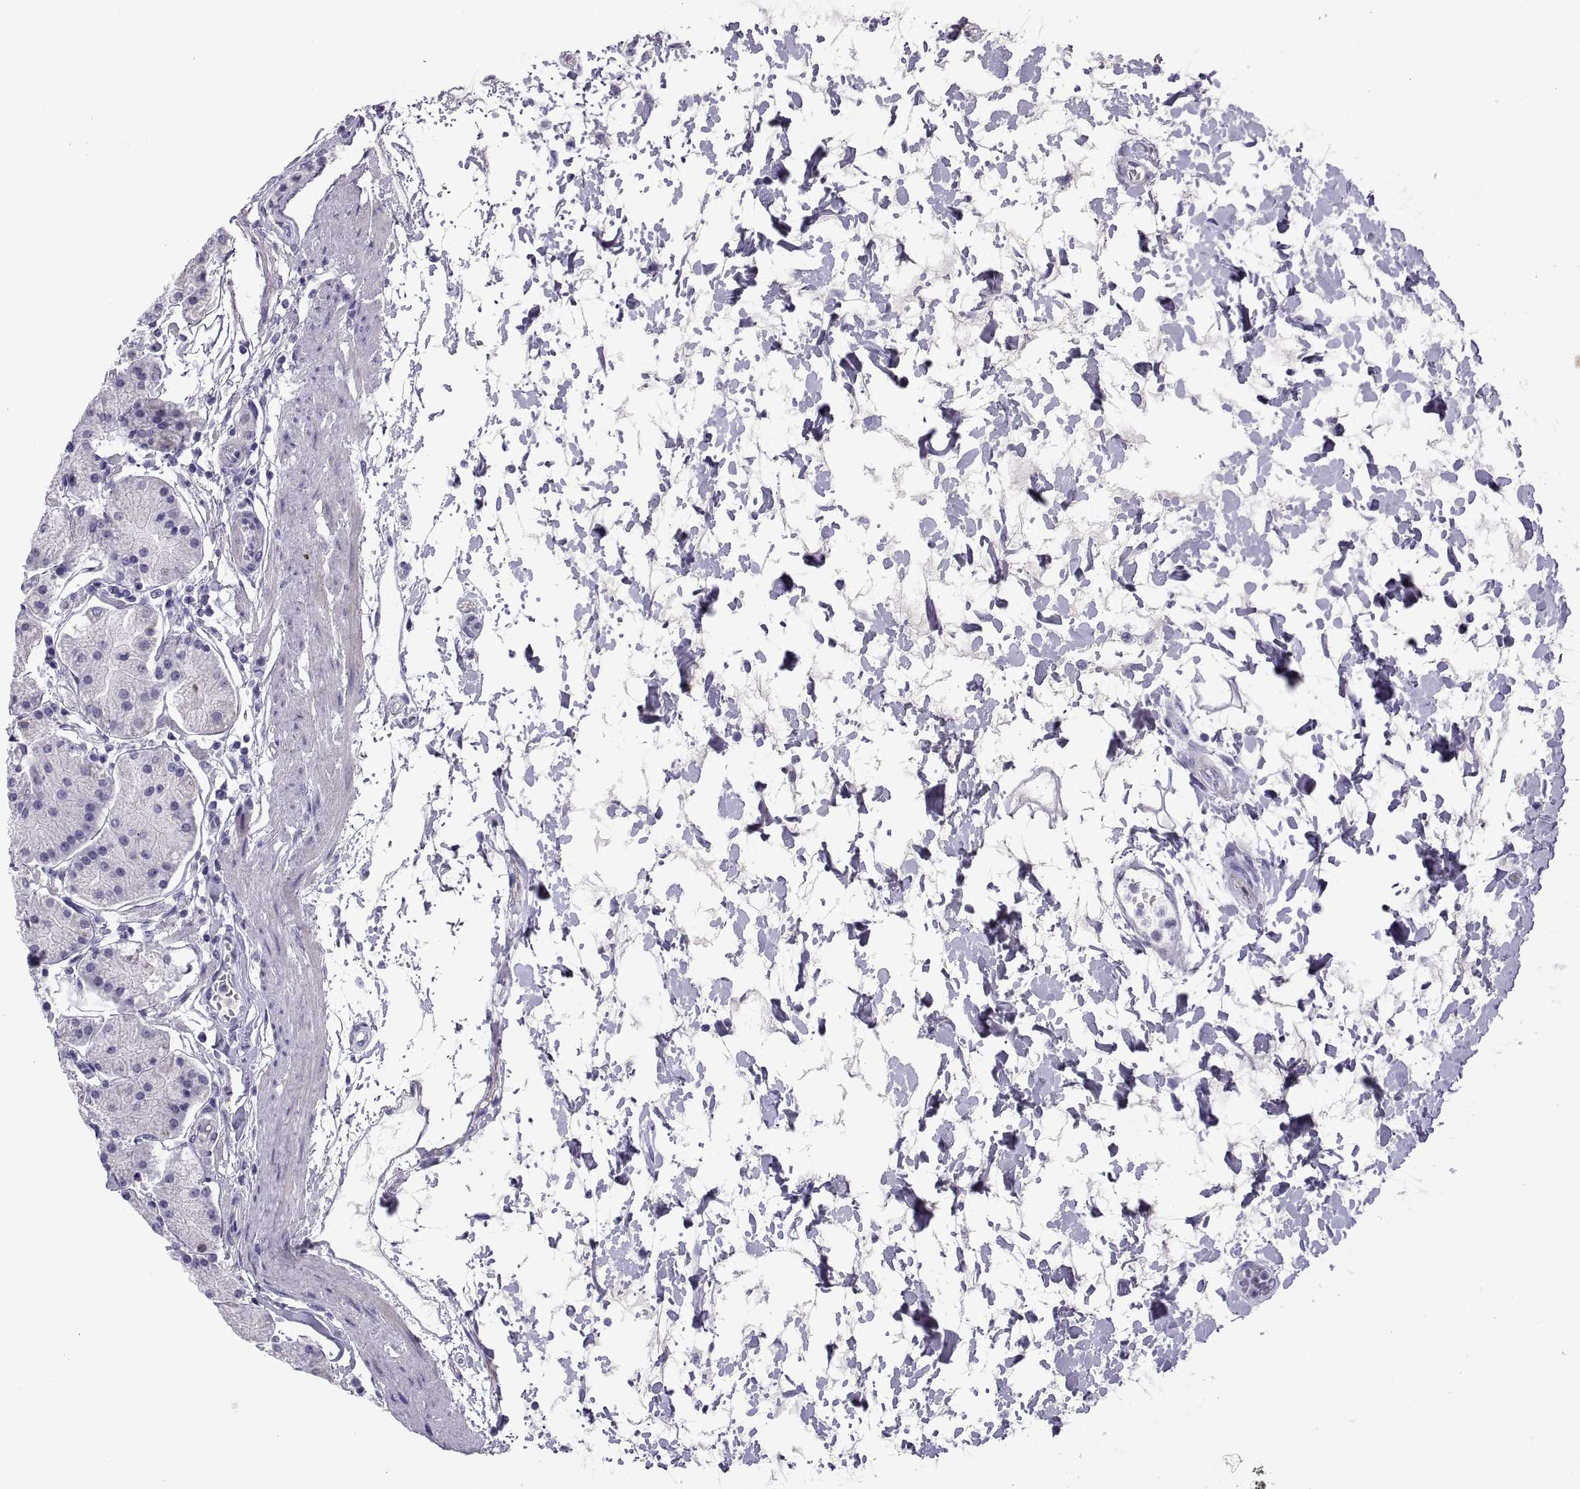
{"staining": {"intensity": "negative", "quantity": "none", "location": "none"}, "tissue": "stomach", "cell_type": "Glandular cells", "image_type": "normal", "snomed": [{"axis": "morphology", "description": "Normal tissue, NOS"}, {"axis": "topography", "description": "Stomach"}], "caption": "IHC photomicrograph of normal stomach: stomach stained with DAB (3,3'-diaminobenzidine) reveals no significant protein expression in glandular cells.", "gene": "RGS20", "patient": {"sex": "male", "age": 54}}